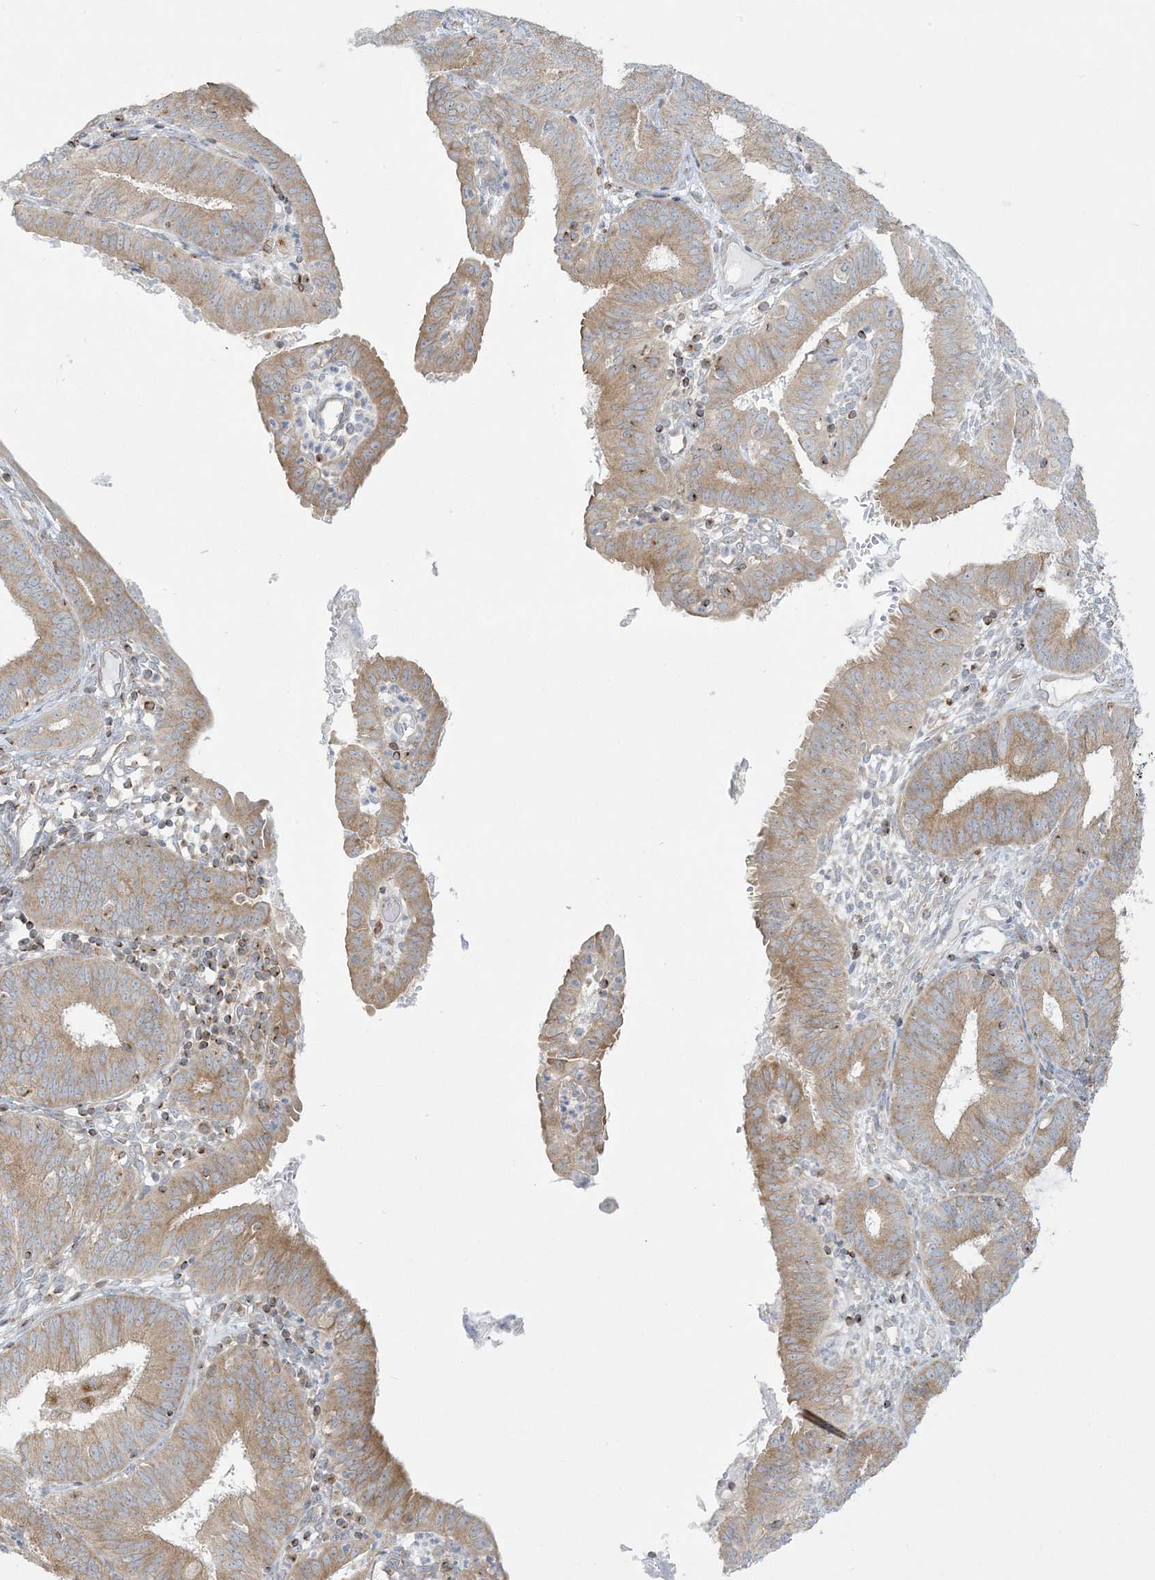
{"staining": {"intensity": "moderate", "quantity": ">75%", "location": "cytoplasmic/membranous"}, "tissue": "endometrial cancer", "cell_type": "Tumor cells", "image_type": "cancer", "snomed": [{"axis": "morphology", "description": "Adenocarcinoma, NOS"}, {"axis": "topography", "description": "Endometrium"}], "caption": "Protein expression by immunohistochemistry shows moderate cytoplasmic/membranous positivity in about >75% of tumor cells in endometrial adenocarcinoma.", "gene": "SLAMF9", "patient": {"sex": "female", "age": 51}}